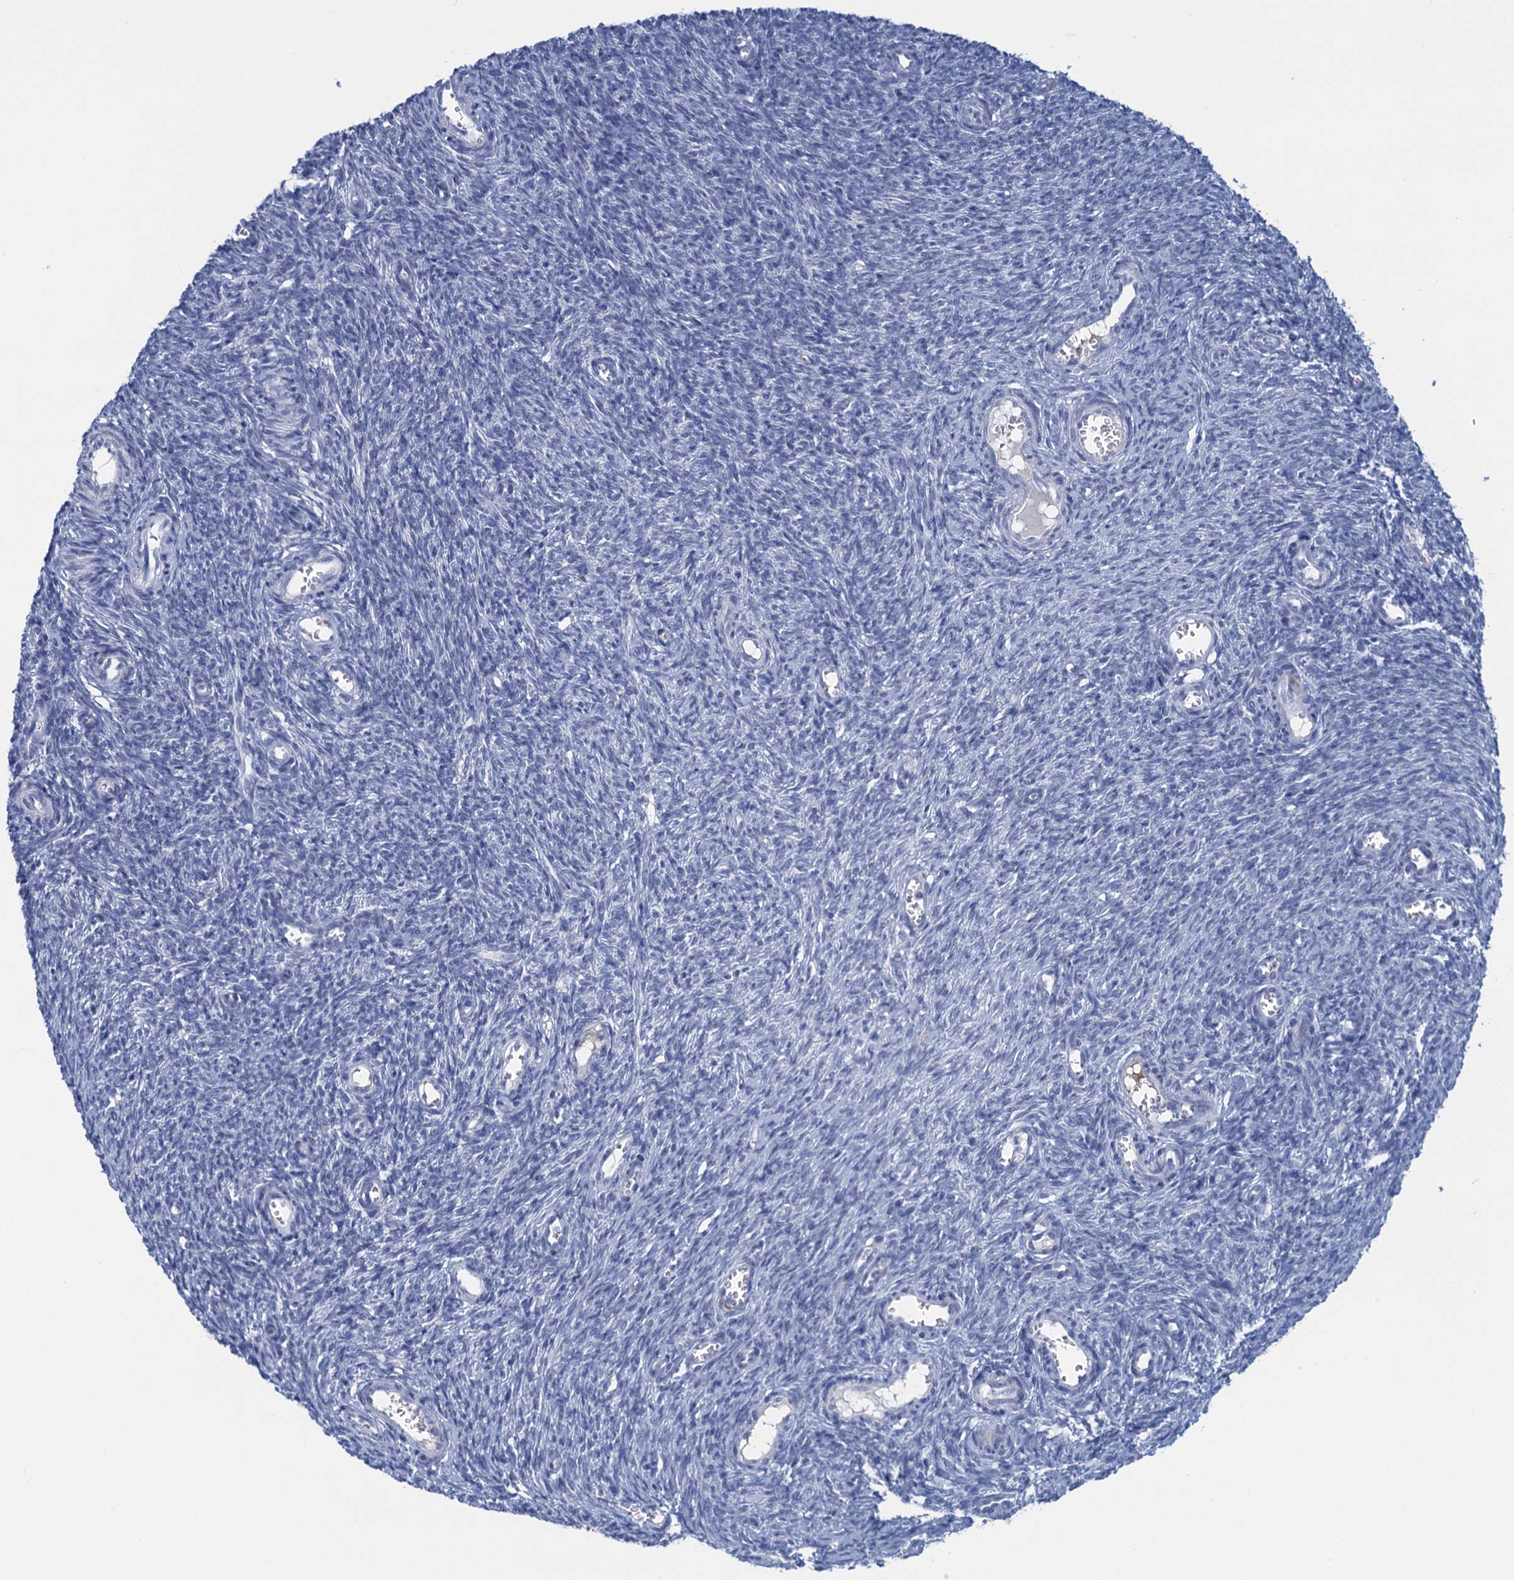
{"staining": {"intensity": "negative", "quantity": "none", "location": "none"}, "tissue": "ovary", "cell_type": "Follicle cells", "image_type": "normal", "snomed": [{"axis": "morphology", "description": "Normal tissue, NOS"}, {"axis": "topography", "description": "Ovary"}], "caption": "An IHC micrograph of normal ovary is shown. There is no staining in follicle cells of ovary. (Brightfield microscopy of DAB immunohistochemistry at high magnification).", "gene": "SCEL", "patient": {"sex": "female", "age": 44}}